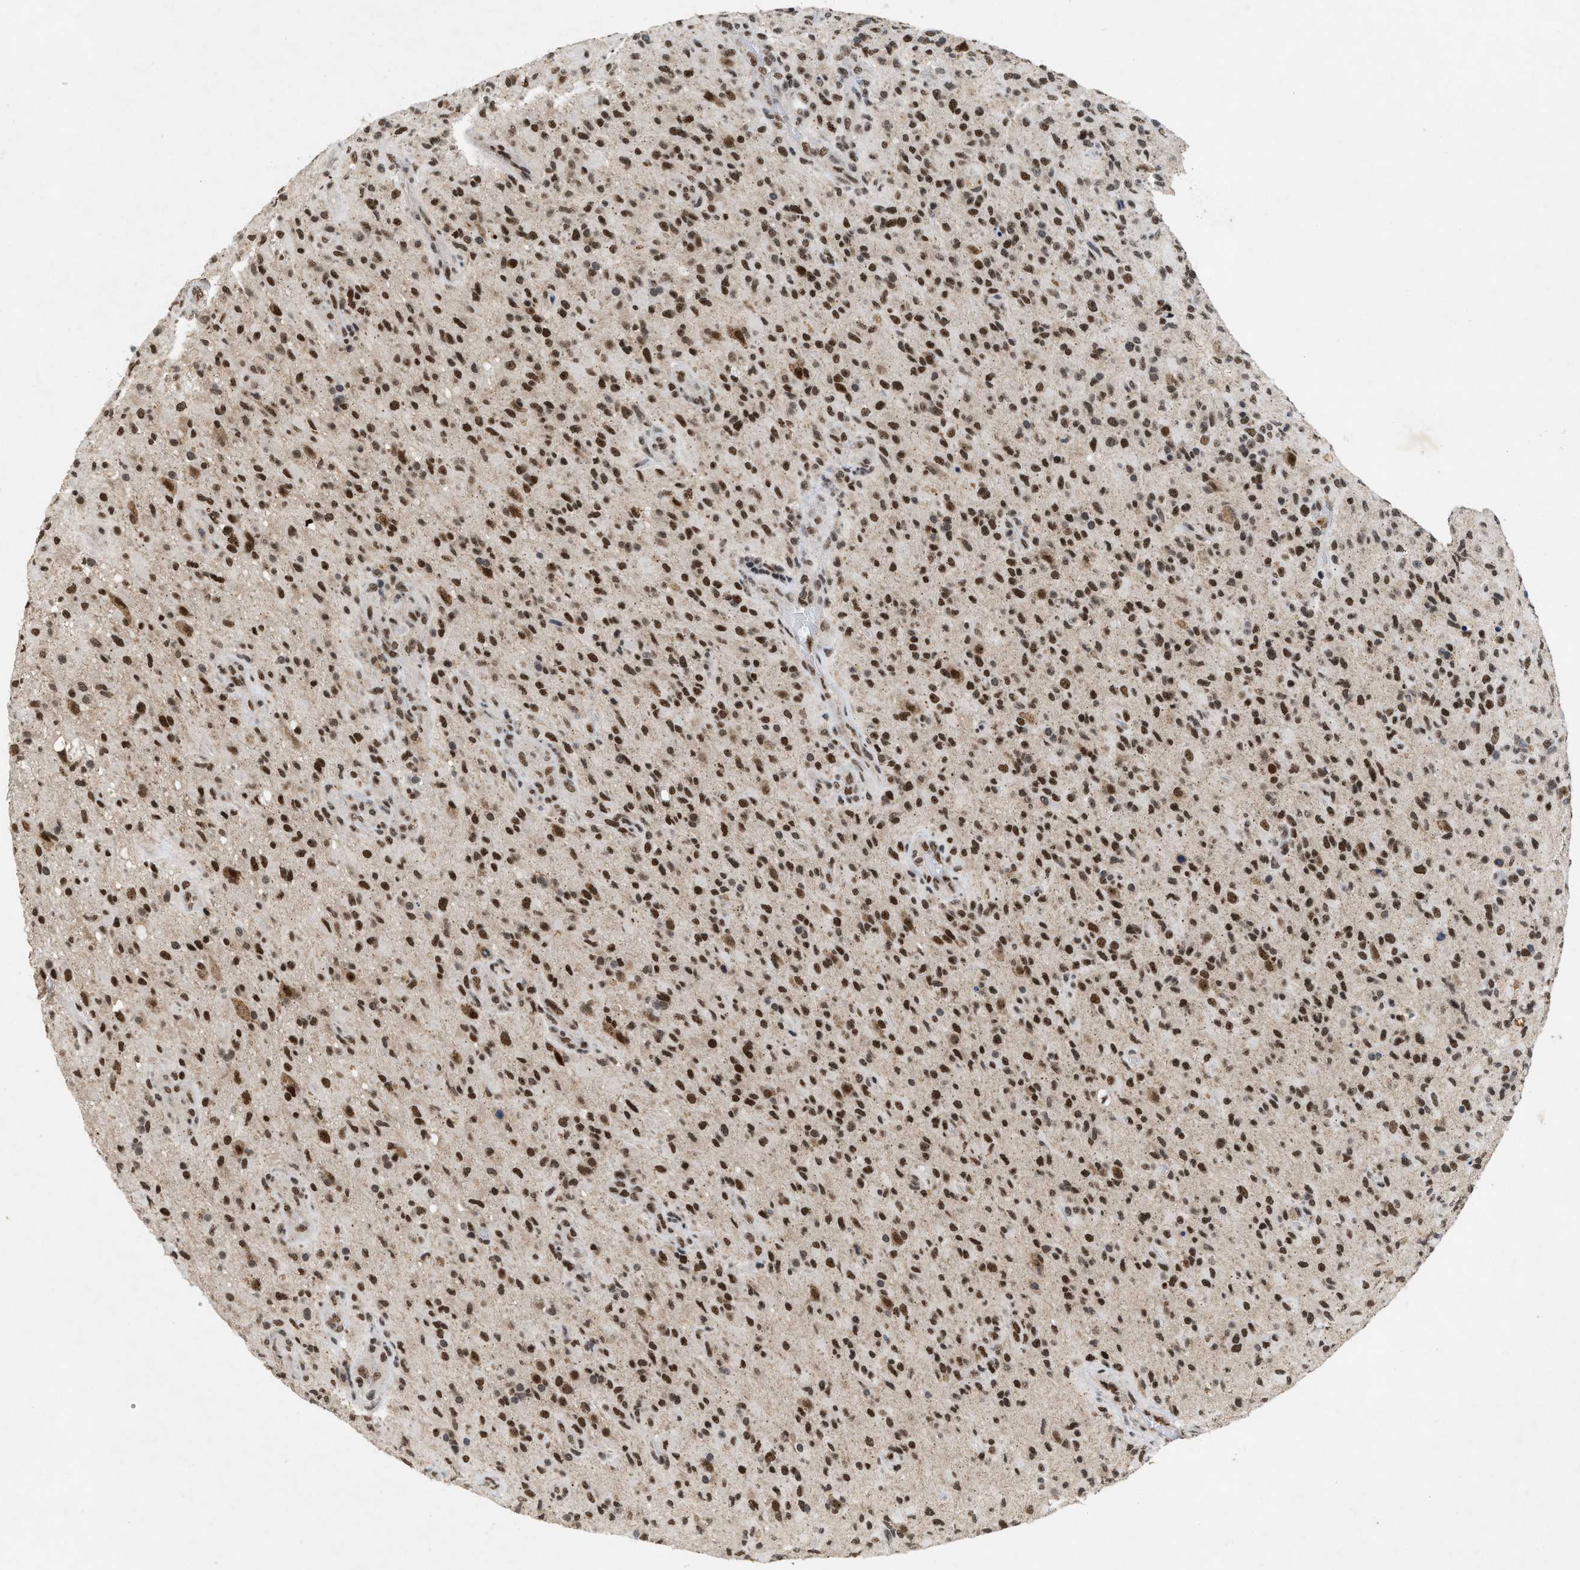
{"staining": {"intensity": "moderate", "quantity": ">75%", "location": "nuclear"}, "tissue": "glioma", "cell_type": "Tumor cells", "image_type": "cancer", "snomed": [{"axis": "morphology", "description": "Glioma, malignant, High grade"}, {"axis": "topography", "description": "Brain"}], "caption": "Protein expression analysis of malignant high-grade glioma demonstrates moderate nuclear expression in about >75% of tumor cells.", "gene": "ZNF346", "patient": {"sex": "male", "age": 71}}